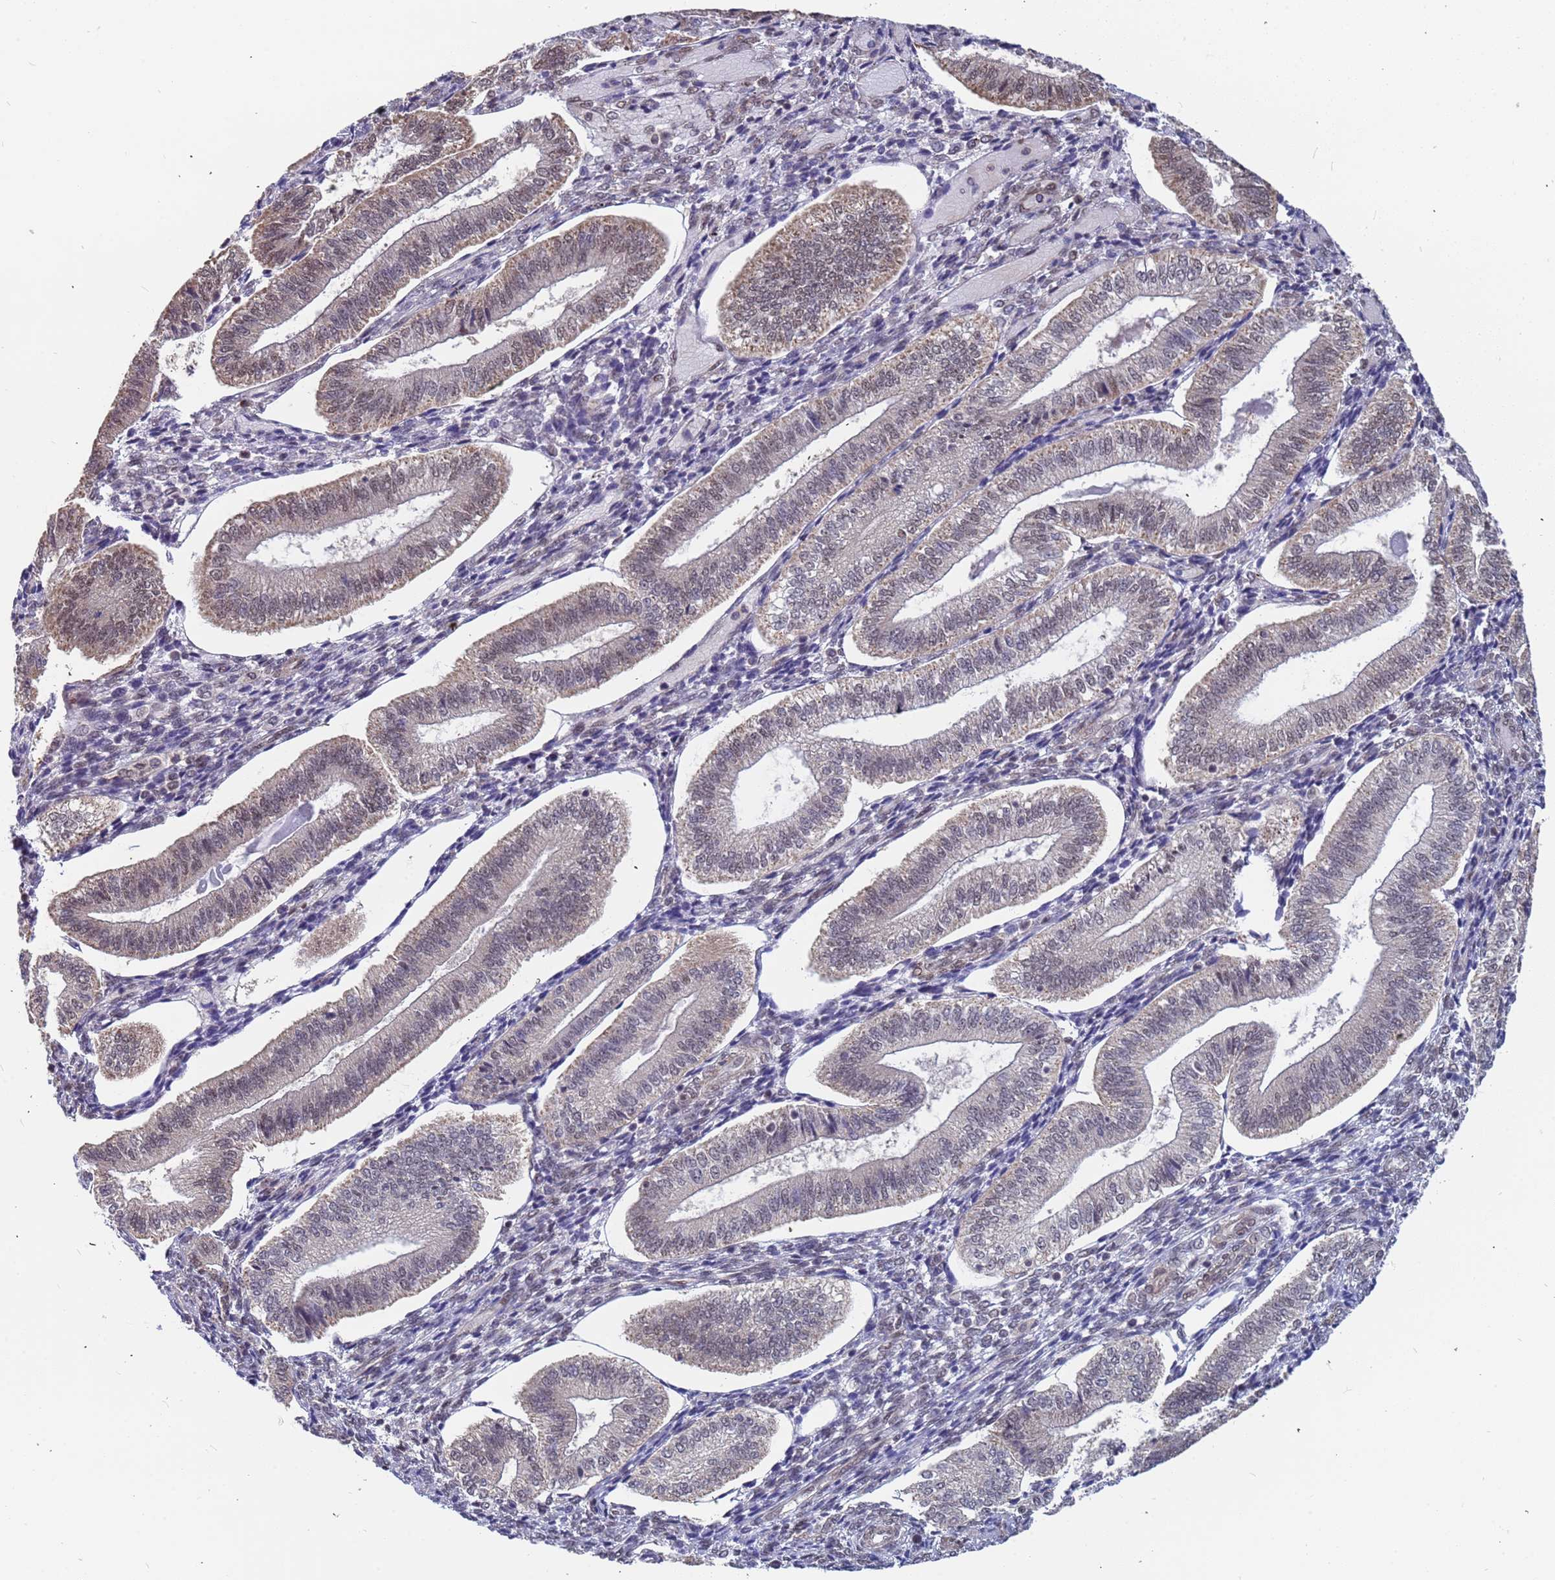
{"staining": {"intensity": "moderate", "quantity": "<25%", "location": "cytoplasmic/membranous,nuclear"}, "tissue": "endometrium", "cell_type": "Cells in endometrial stroma", "image_type": "normal", "snomed": [{"axis": "morphology", "description": "Normal tissue, NOS"}, {"axis": "topography", "description": "Endometrium"}], "caption": "Endometrium was stained to show a protein in brown. There is low levels of moderate cytoplasmic/membranous,nuclear staining in about <25% of cells in endometrial stroma. Immunohistochemistry stains the protein of interest in brown and the nuclei are stained blue.", "gene": "DENND2B", "patient": {"sex": "female", "age": 34}}